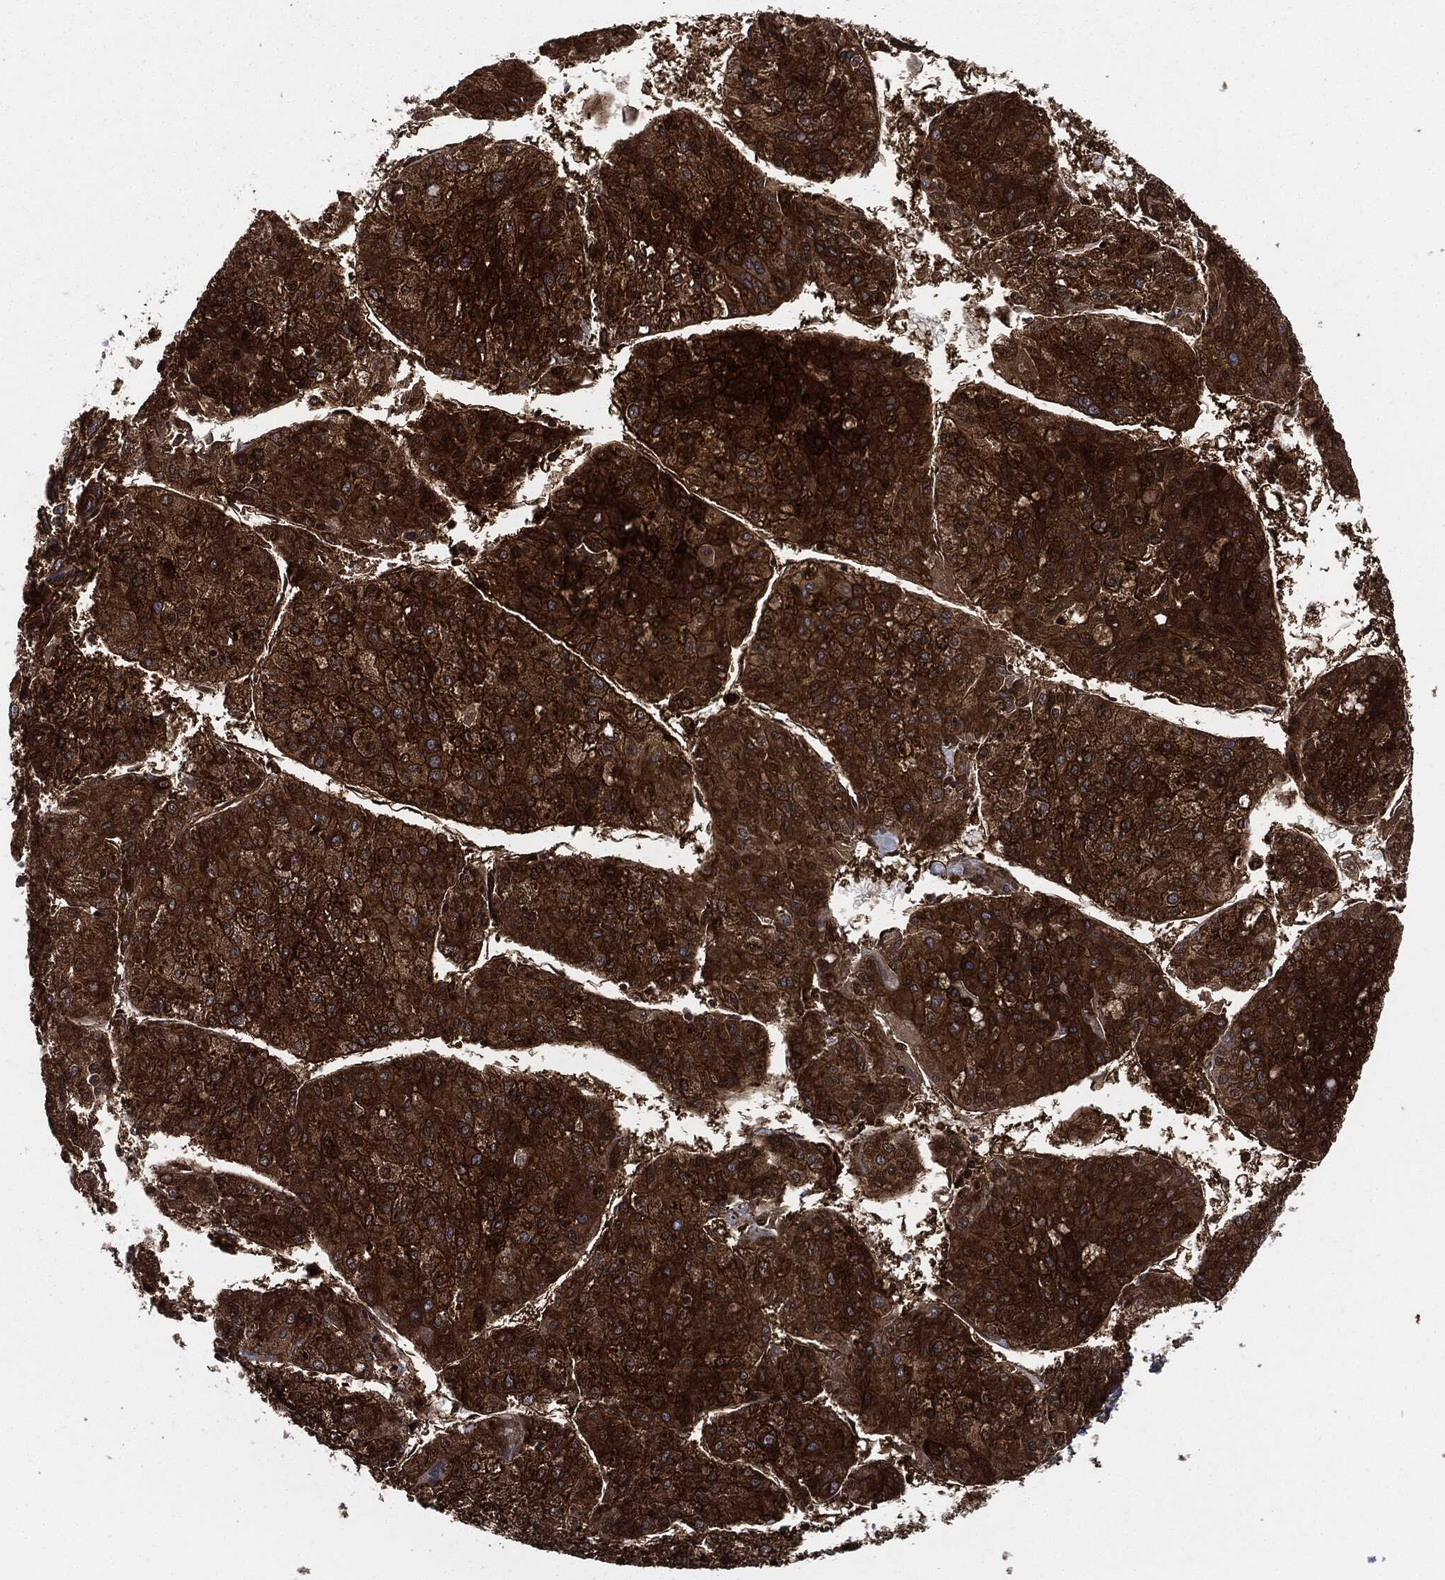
{"staining": {"intensity": "strong", "quantity": ">75%", "location": "cytoplasmic/membranous"}, "tissue": "liver cancer", "cell_type": "Tumor cells", "image_type": "cancer", "snomed": [{"axis": "morphology", "description": "Carcinoma, Hepatocellular, NOS"}, {"axis": "topography", "description": "Liver"}], "caption": "This histopathology image demonstrates liver hepatocellular carcinoma stained with immunohistochemistry to label a protein in brown. The cytoplasmic/membranous of tumor cells show strong positivity for the protein. Nuclei are counter-stained blue.", "gene": "XPNPEP1", "patient": {"sex": "male", "age": 43}}